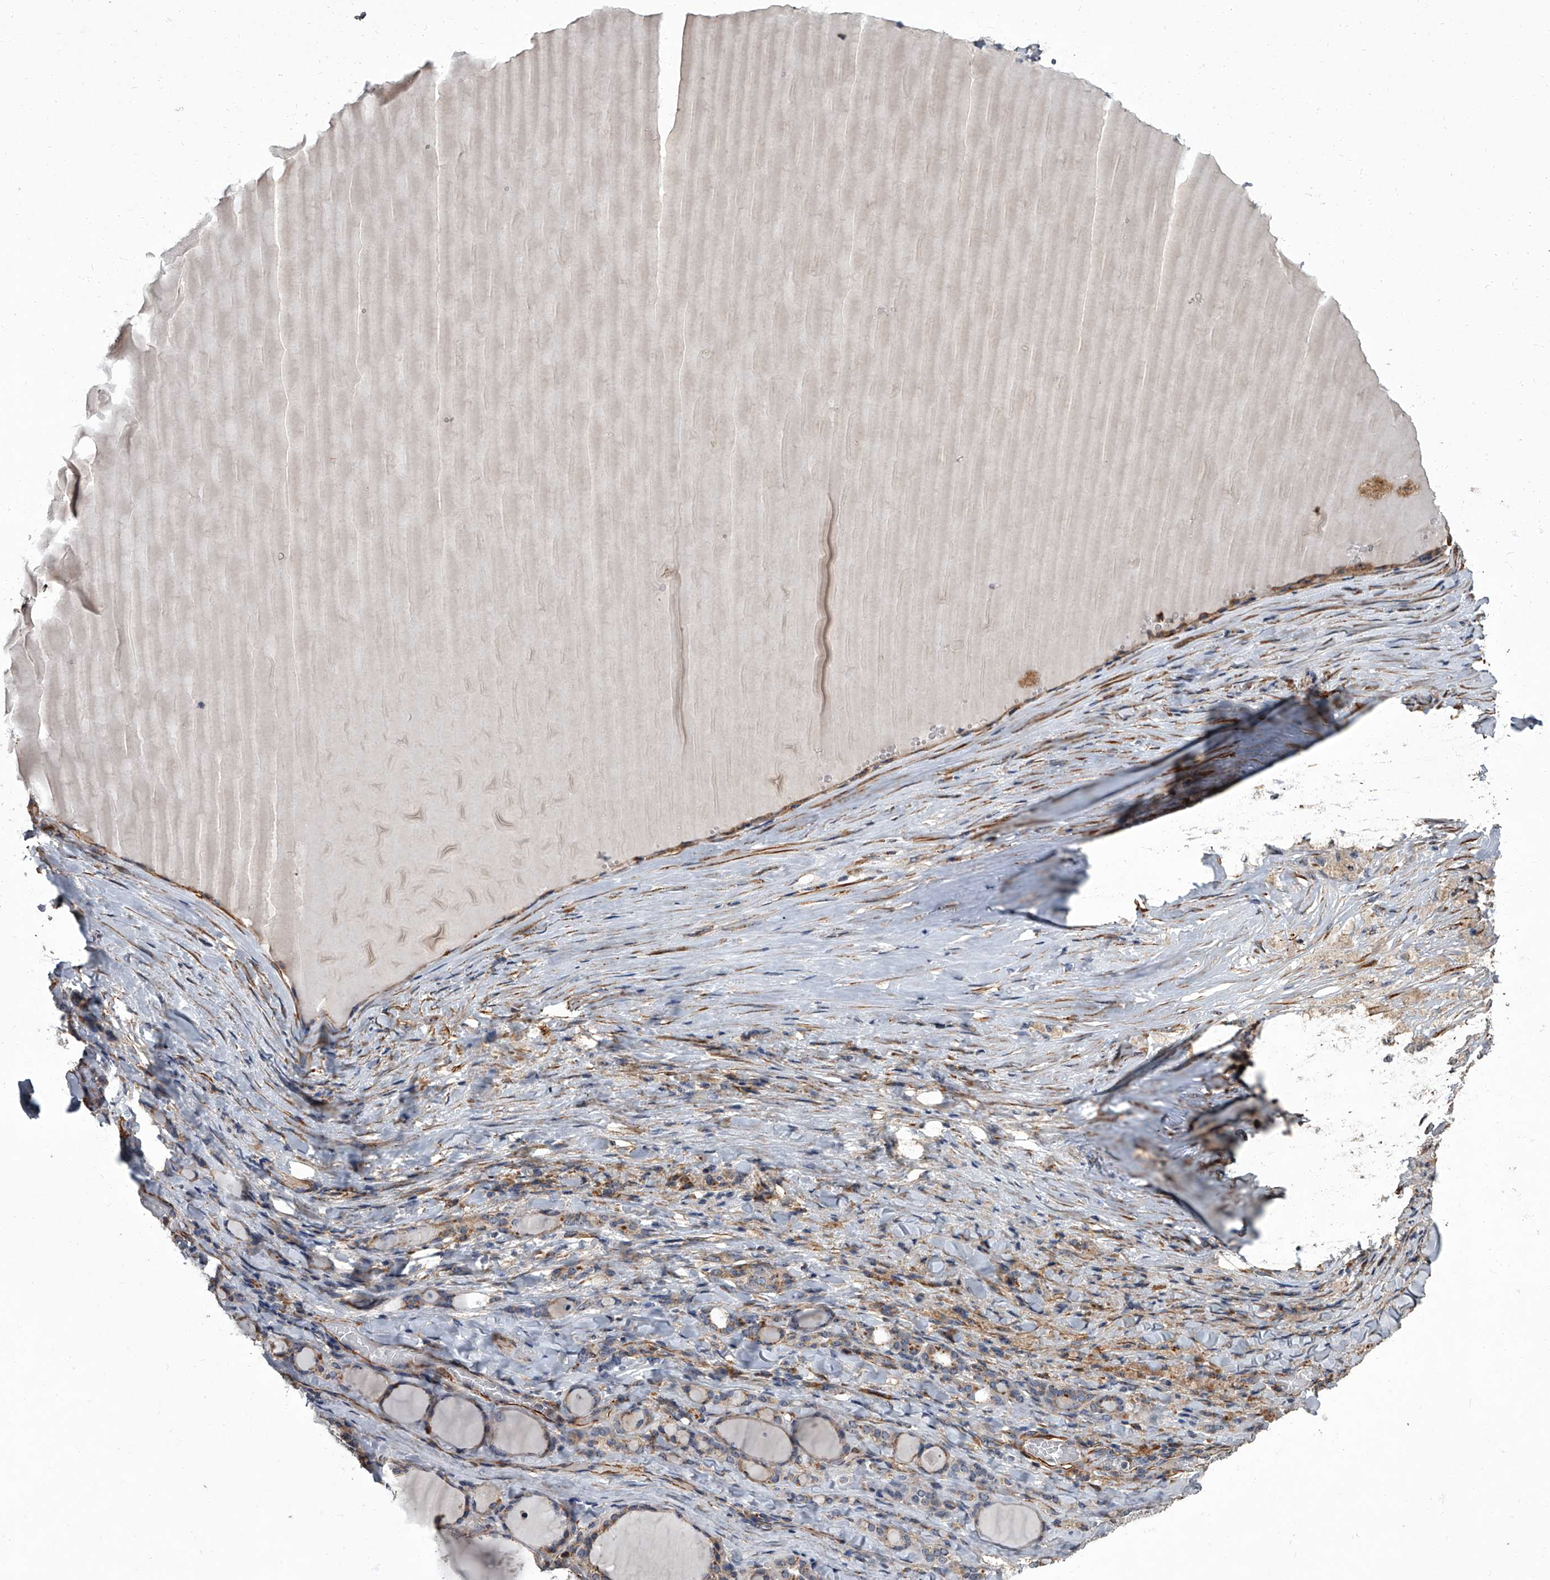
{"staining": {"intensity": "weak", "quantity": ">75%", "location": "cytoplasmic/membranous"}, "tissue": "thyroid gland", "cell_type": "Glandular cells", "image_type": "normal", "snomed": [{"axis": "morphology", "description": "Normal tissue, NOS"}, {"axis": "topography", "description": "Thyroid gland"}], "caption": "Thyroid gland stained with IHC exhibits weak cytoplasmic/membranous staining in approximately >75% of glandular cells. (IHC, brightfield microscopy, high magnification).", "gene": "SIRT4", "patient": {"sex": "female", "age": 22}}